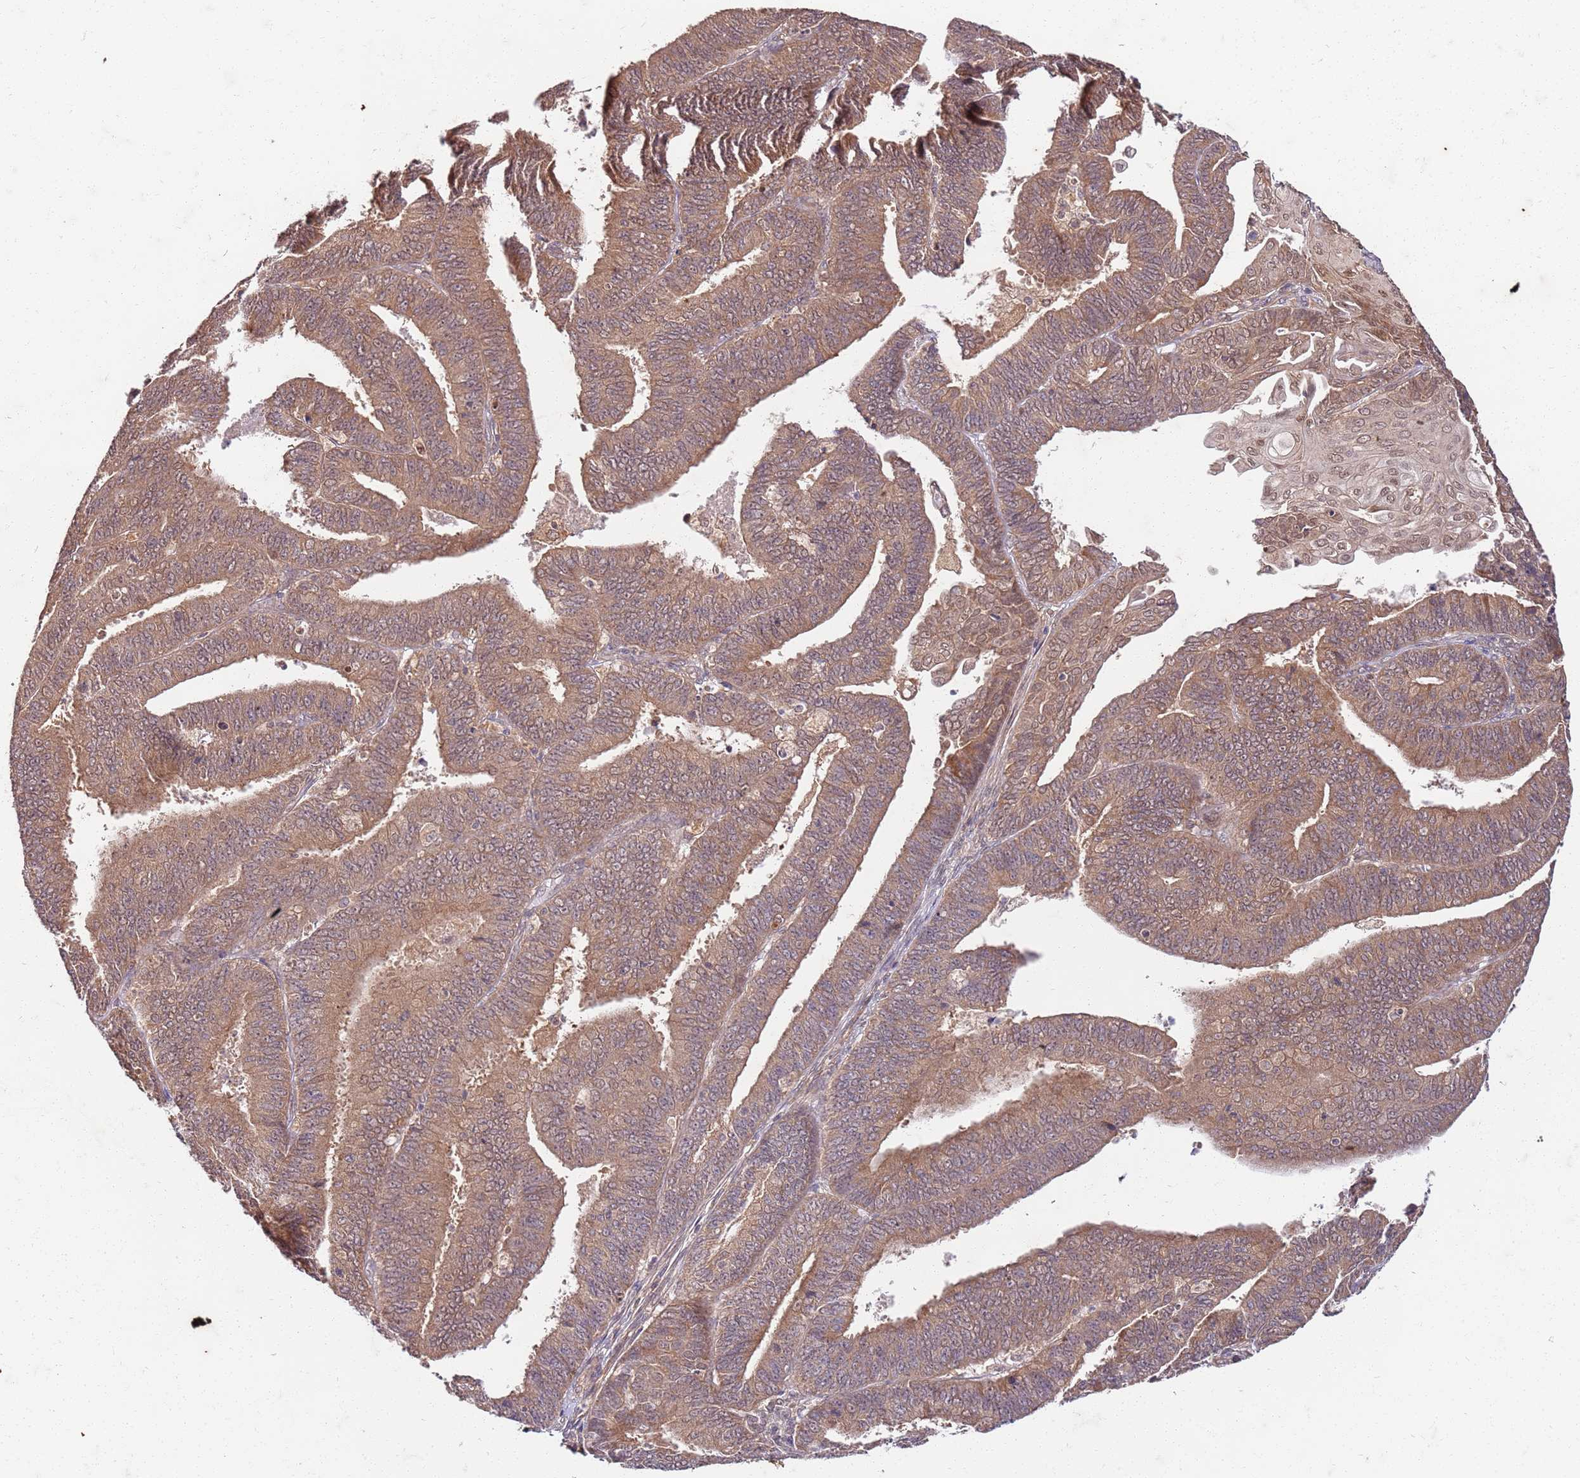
{"staining": {"intensity": "moderate", "quantity": ">75%", "location": "cytoplasmic/membranous,nuclear"}, "tissue": "endometrial cancer", "cell_type": "Tumor cells", "image_type": "cancer", "snomed": [{"axis": "morphology", "description": "Adenocarcinoma, NOS"}, {"axis": "topography", "description": "Endometrium"}], "caption": "Human endometrial adenocarcinoma stained with a protein marker shows moderate staining in tumor cells.", "gene": "UBE3A", "patient": {"sex": "female", "age": 73}}